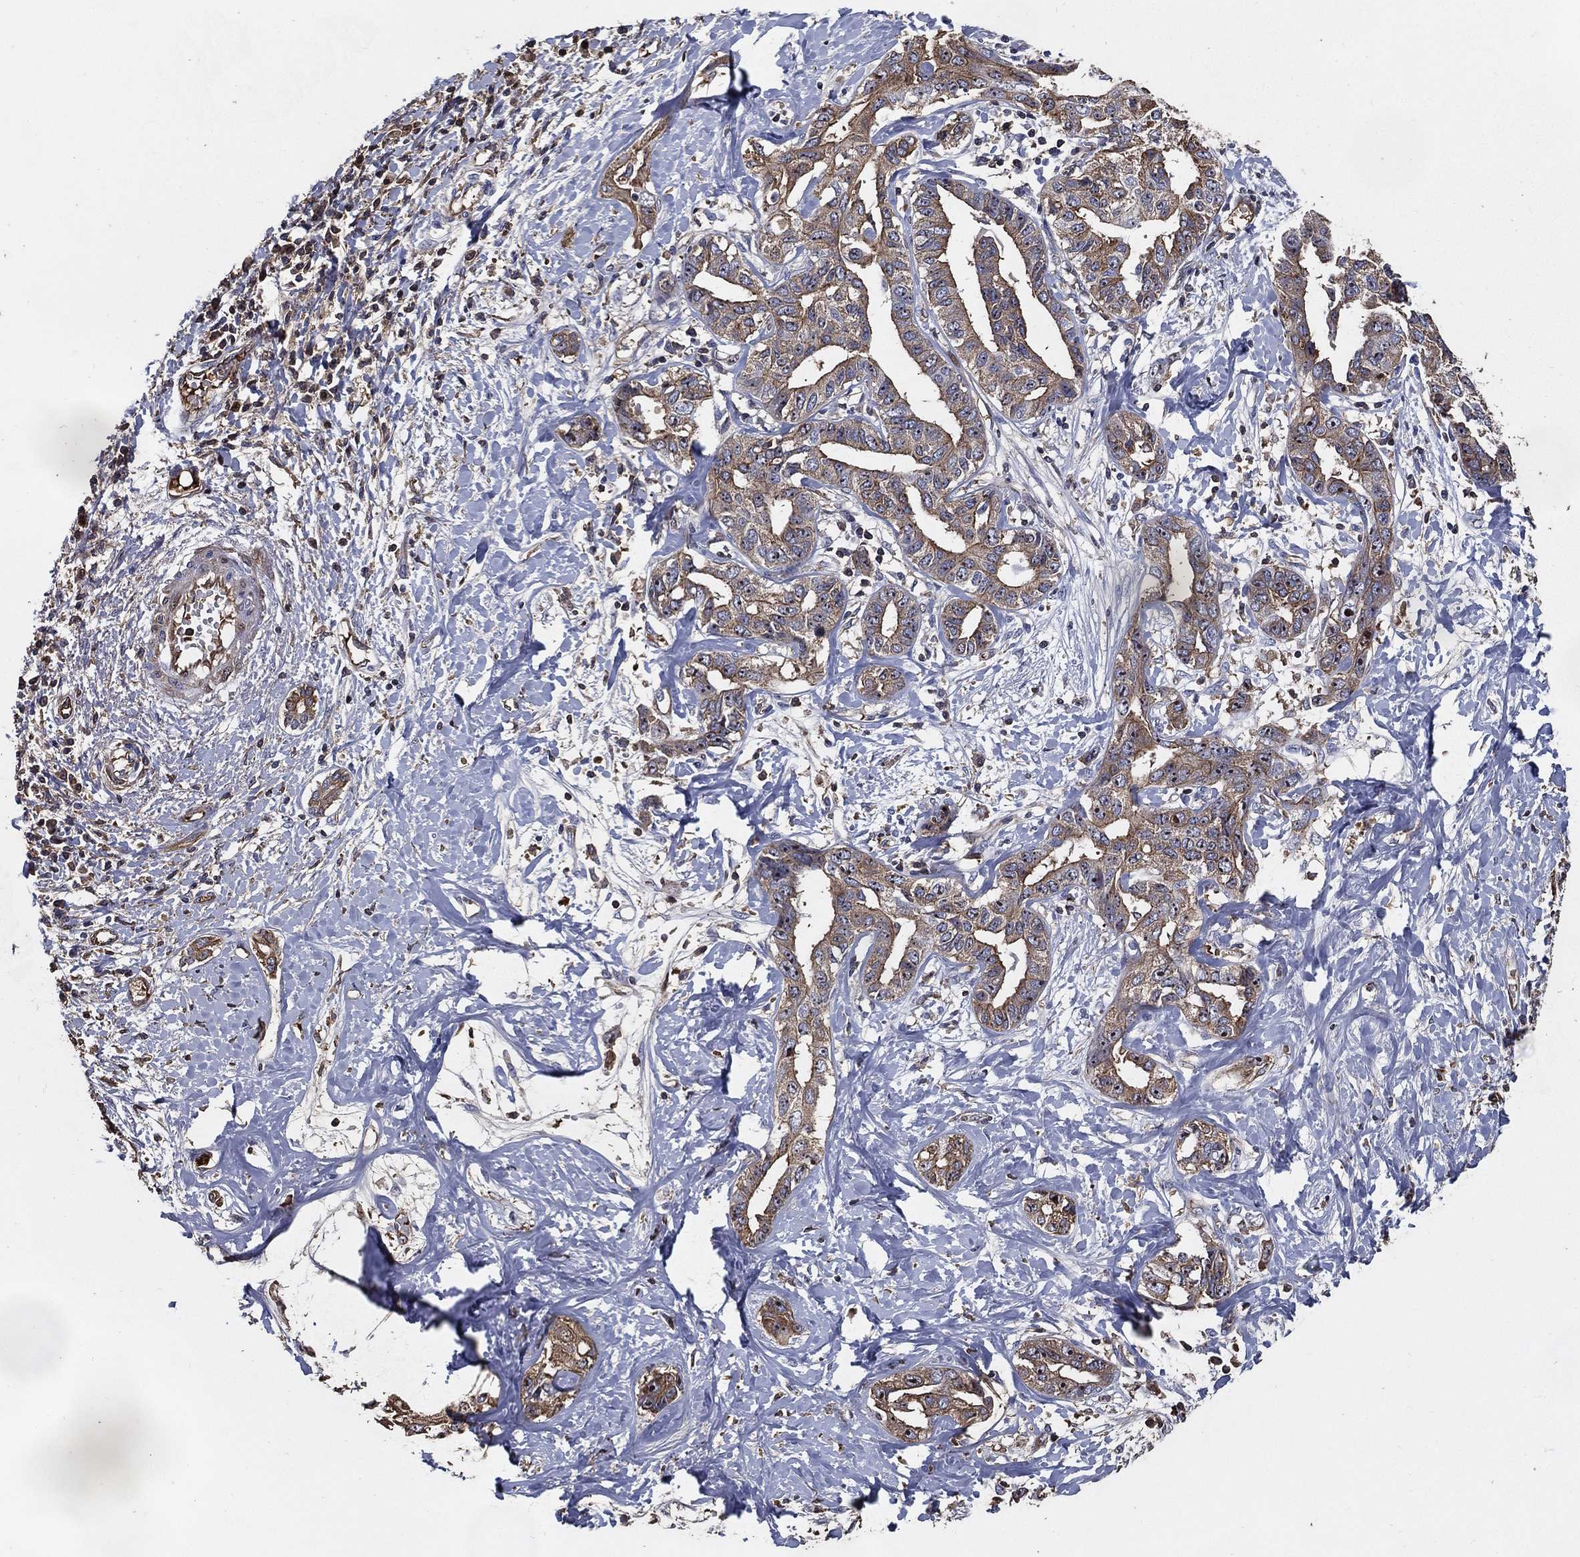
{"staining": {"intensity": "moderate", "quantity": "25%-75%", "location": "cytoplasmic/membranous"}, "tissue": "liver cancer", "cell_type": "Tumor cells", "image_type": "cancer", "snomed": [{"axis": "morphology", "description": "Cholangiocarcinoma"}, {"axis": "topography", "description": "Liver"}], "caption": "Moderate cytoplasmic/membranous staining for a protein is appreciated in about 25%-75% of tumor cells of liver cholangiocarcinoma using immunohistochemistry.", "gene": "EFNA1", "patient": {"sex": "male", "age": 59}}